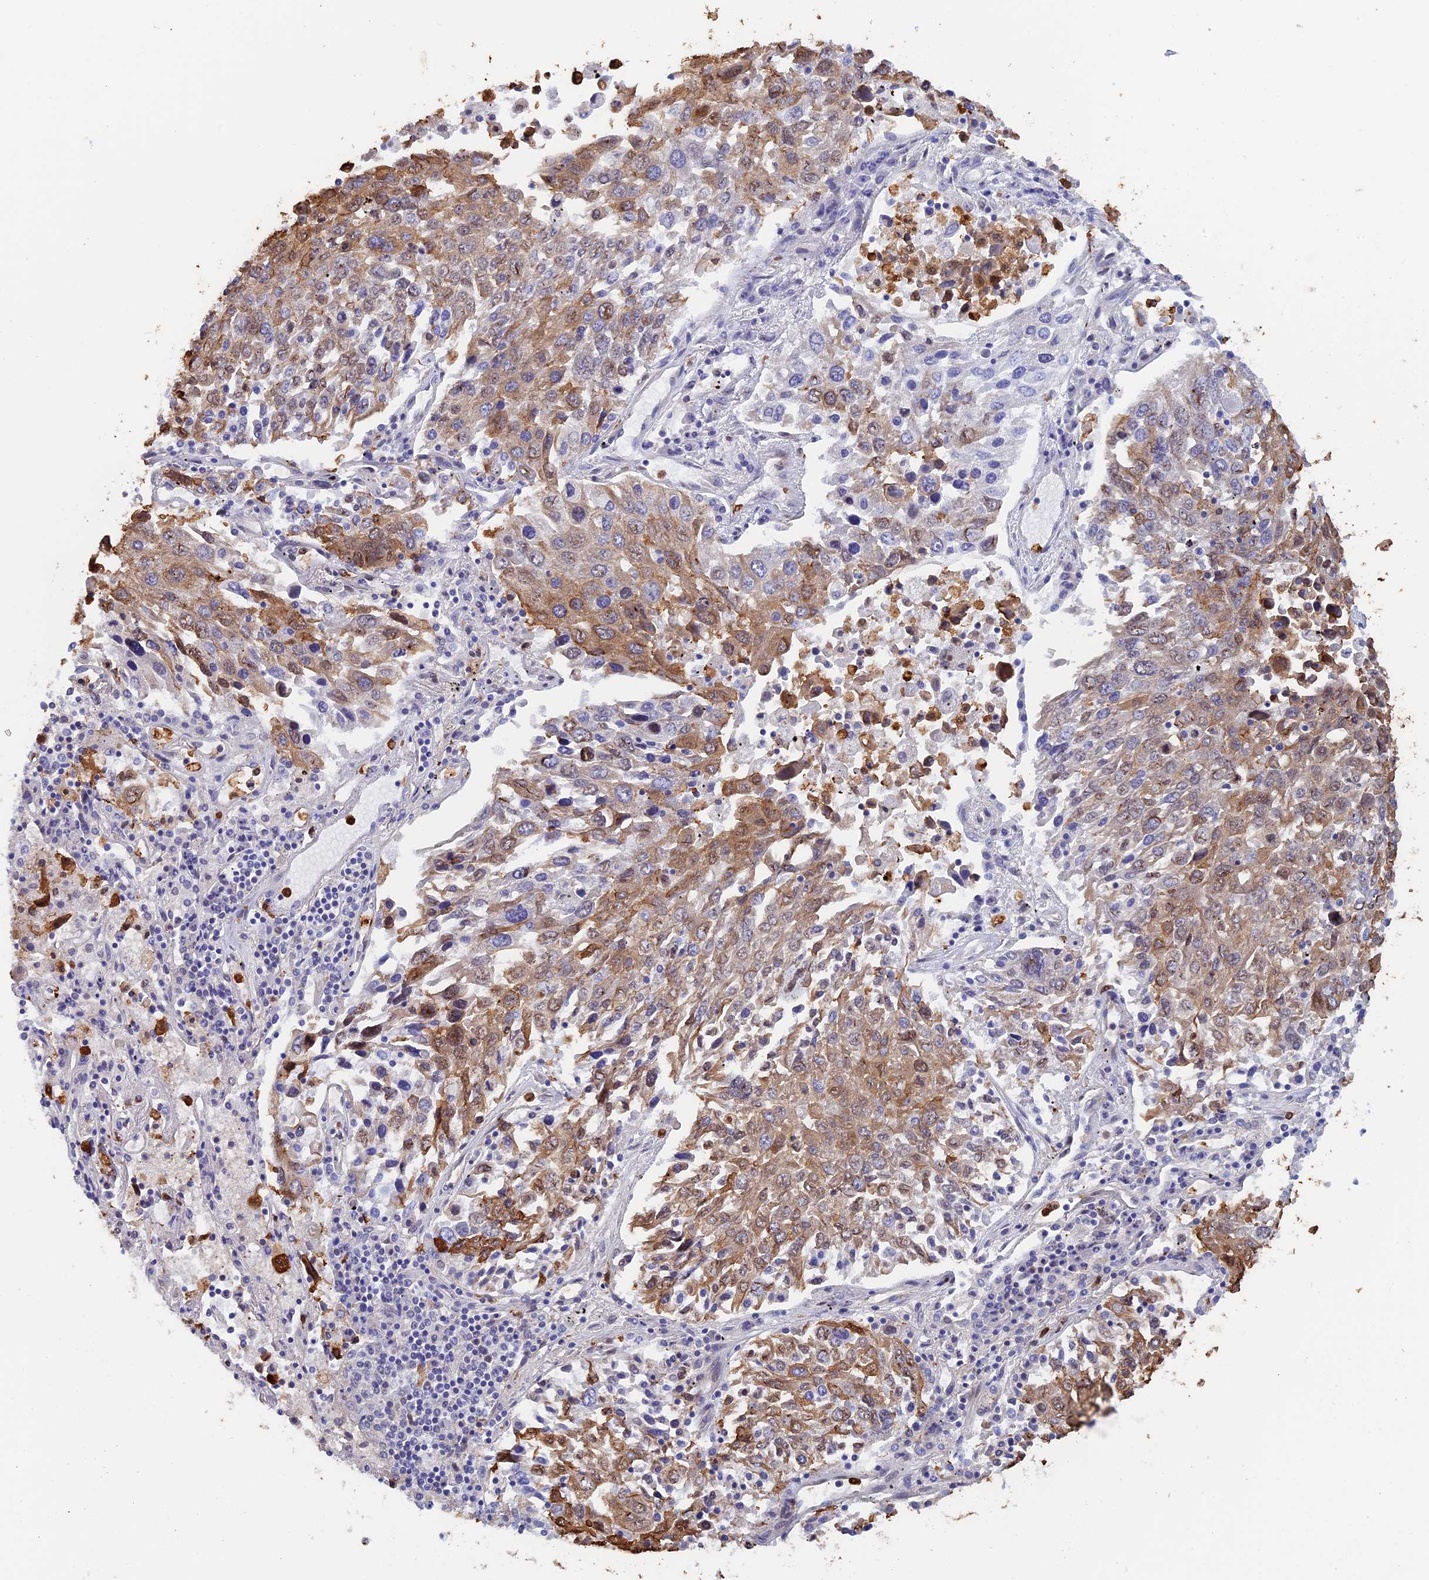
{"staining": {"intensity": "moderate", "quantity": "25%-75%", "location": "cytoplasmic/membranous,nuclear"}, "tissue": "lung cancer", "cell_type": "Tumor cells", "image_type": "cancer", "snomed": [{"axis": "morphology", "description": "Squamous cell carcinoma, NOS"}, {"axis": "topography", "description": "Lung"}], "caption": "The micrograph demonstrates staining of squamous cell carcinoma (lung), revealing moderate cytoplasmic/membranous and nuclear protein positivity (brown color) within tumor cells.", "gene": "SLC26A1", "patient": {"sex": "male", "age": 65}}